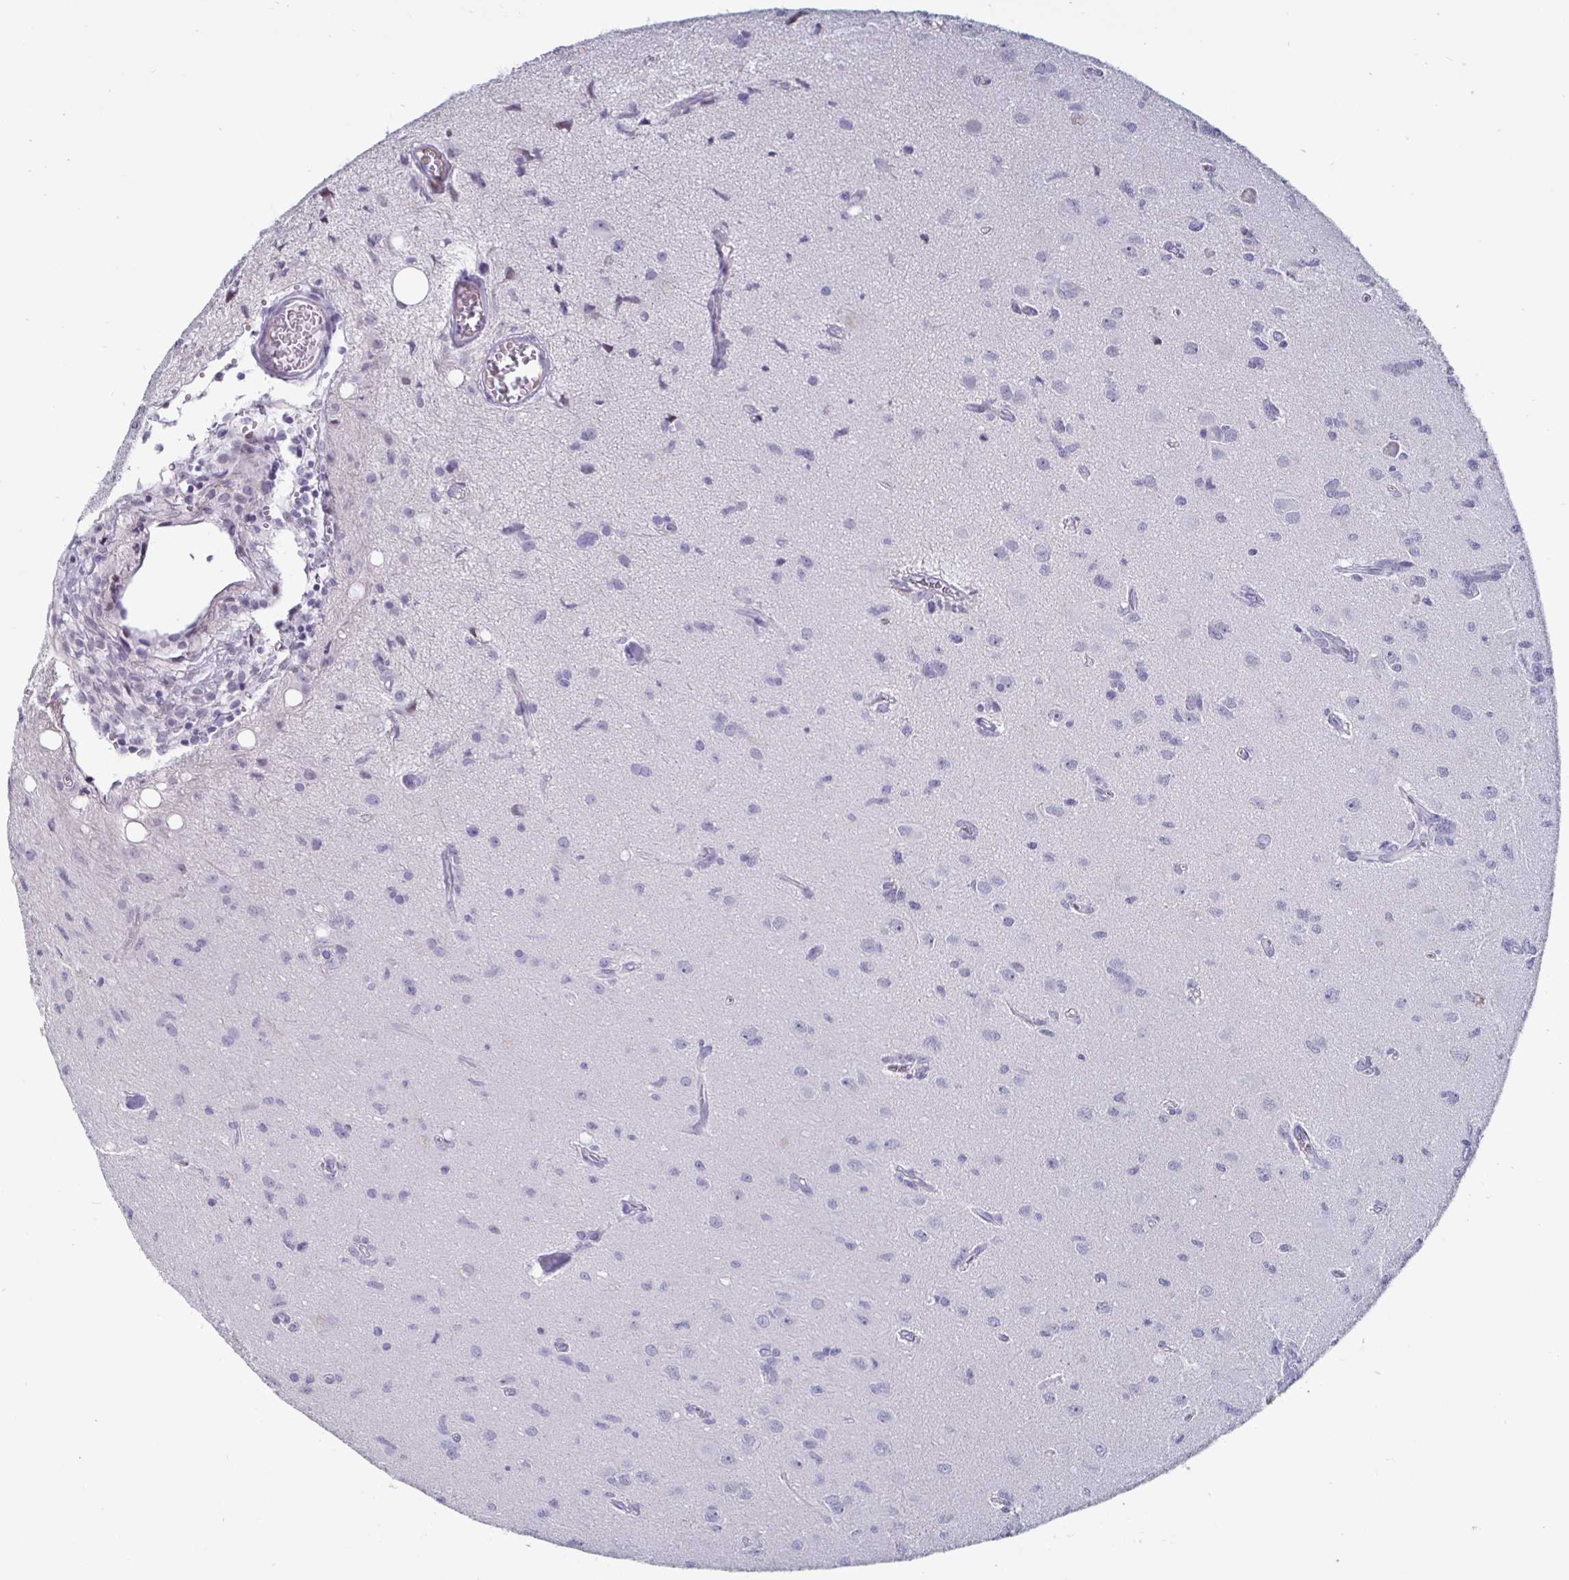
{"staining": {"intensity": "negative", "quantity": "none", "location": "none"}, "tissue": "glioma", "cell_type": "Tumor cells", "image_type": "cancer", "snomed": [{"axis": "morphology", "description": "Glioma, malignant, High grade"}, {"axis": "topography", "description": "Brain"}], "caption": "Immunohistochemistry (IHC) of glioma shows no expression in tumor cells.", "gene": "OOSP2", "patient": {"sex": "male", "age": 67}}